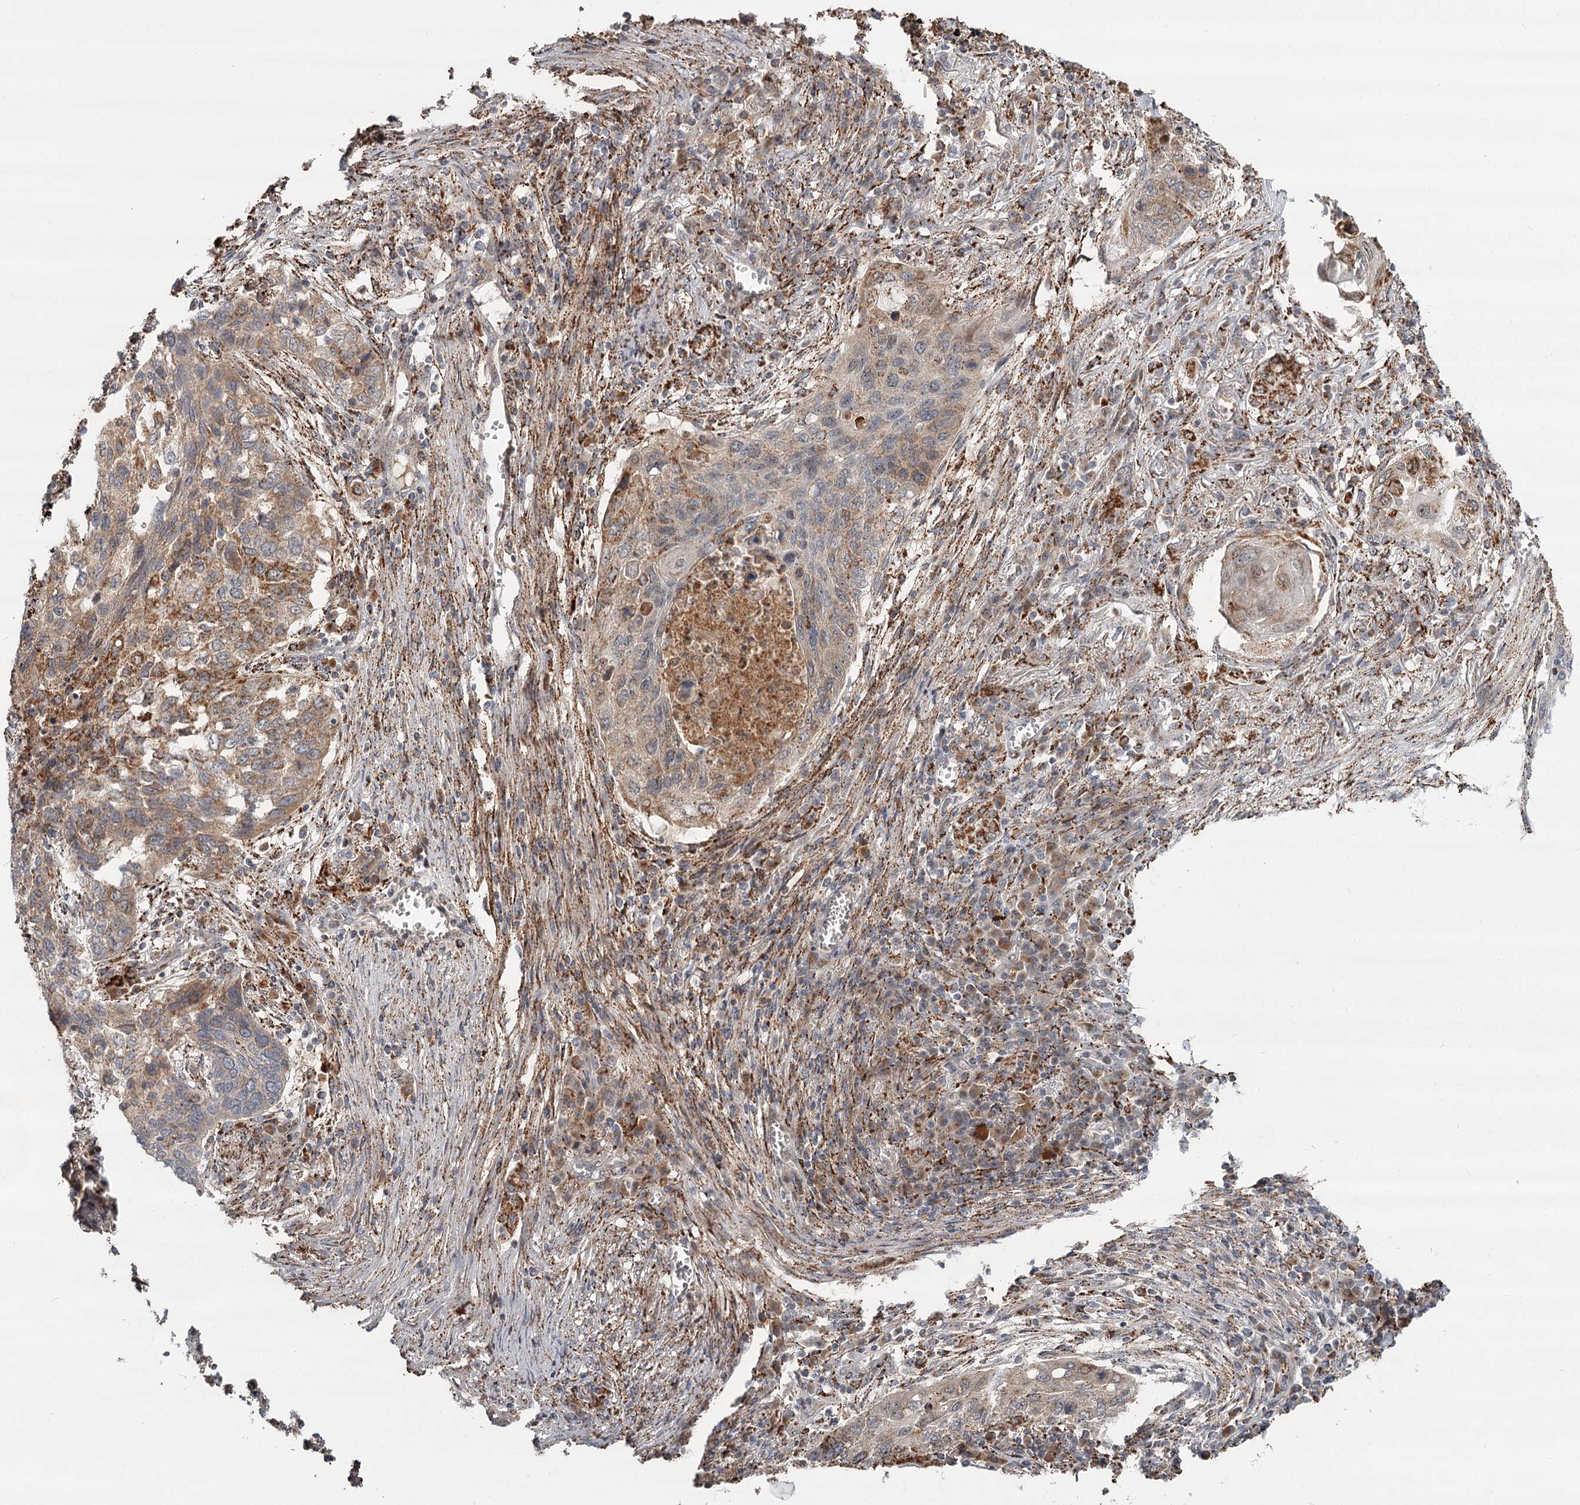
{"staining": {"intensity": "moderate", "quantity": "25%-75%", "location": "cytoplasmic/membranous"}, "tissue": "lung cancer", "cell_type": "Tumor cells", "image_type": "cancer", "snomed": [{"axis": "morphology", "description": "Squamous cell carcinoma, NOS"}, {"axis": "topography", "description": "Lung"}], "caption": "Protein expression analysis of human squamous cell carcinoma (lung) reveals moderate cytoplasmic/membranous expression in approximately 25%-75% of tumor cells.", "gene": "CDC123", "patient": {"sex": "female", "age": 63}}